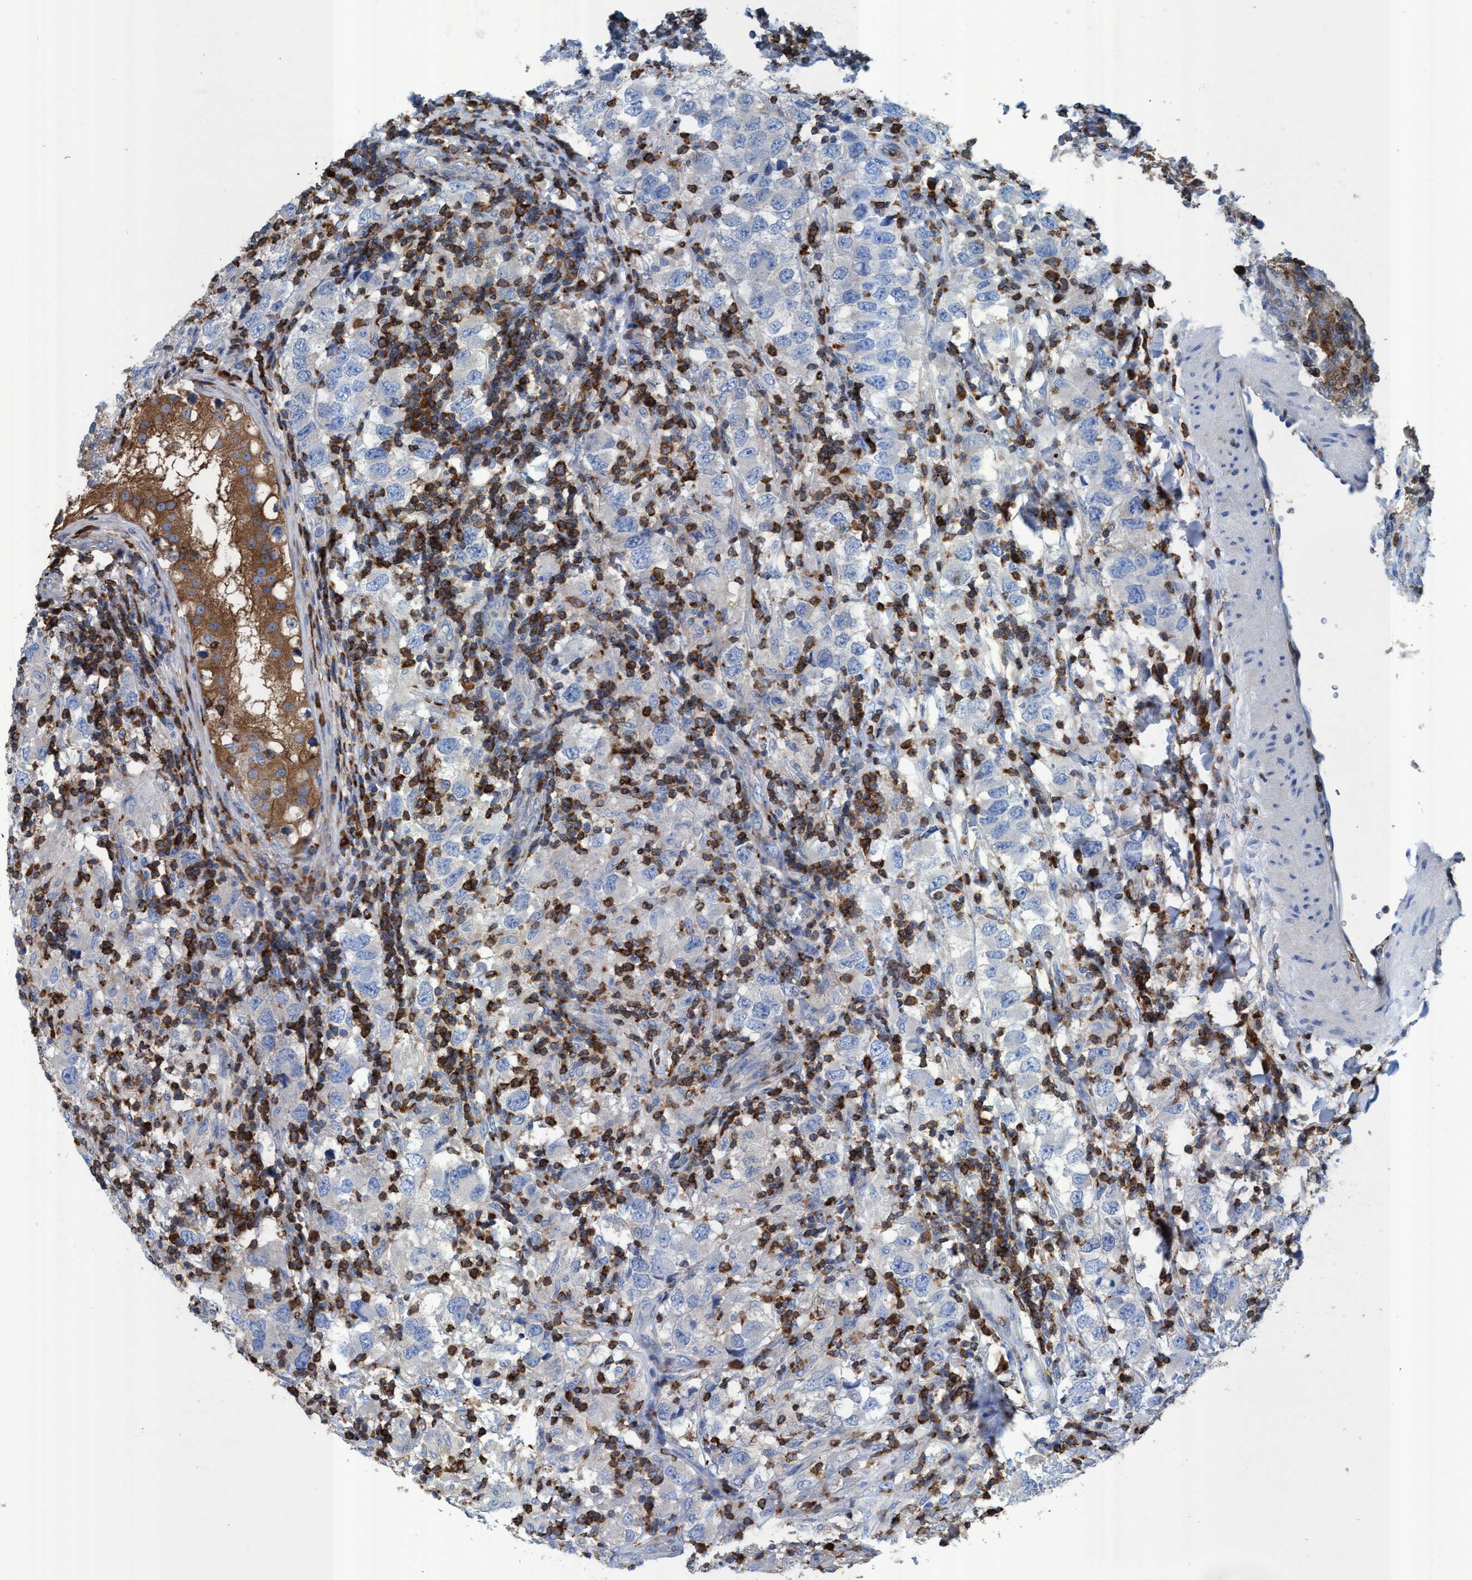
{"staining": {"intensity": "negative", "quantity": "none", "location": "none"}, "tissue": "testis cancer", "cell_type": "Tumor cells", "image_type": "cancer", "snomed": [{"axis": "morphology", "description": "Carcinoma, Embryonal, NOS"}, {"axis": "topography", "description": "Testis"}], "caption": "There is no significant staining in tumor cells of testis cancer.", "gene": "EZR", "patient": {"sex": "male", "age": 21}}